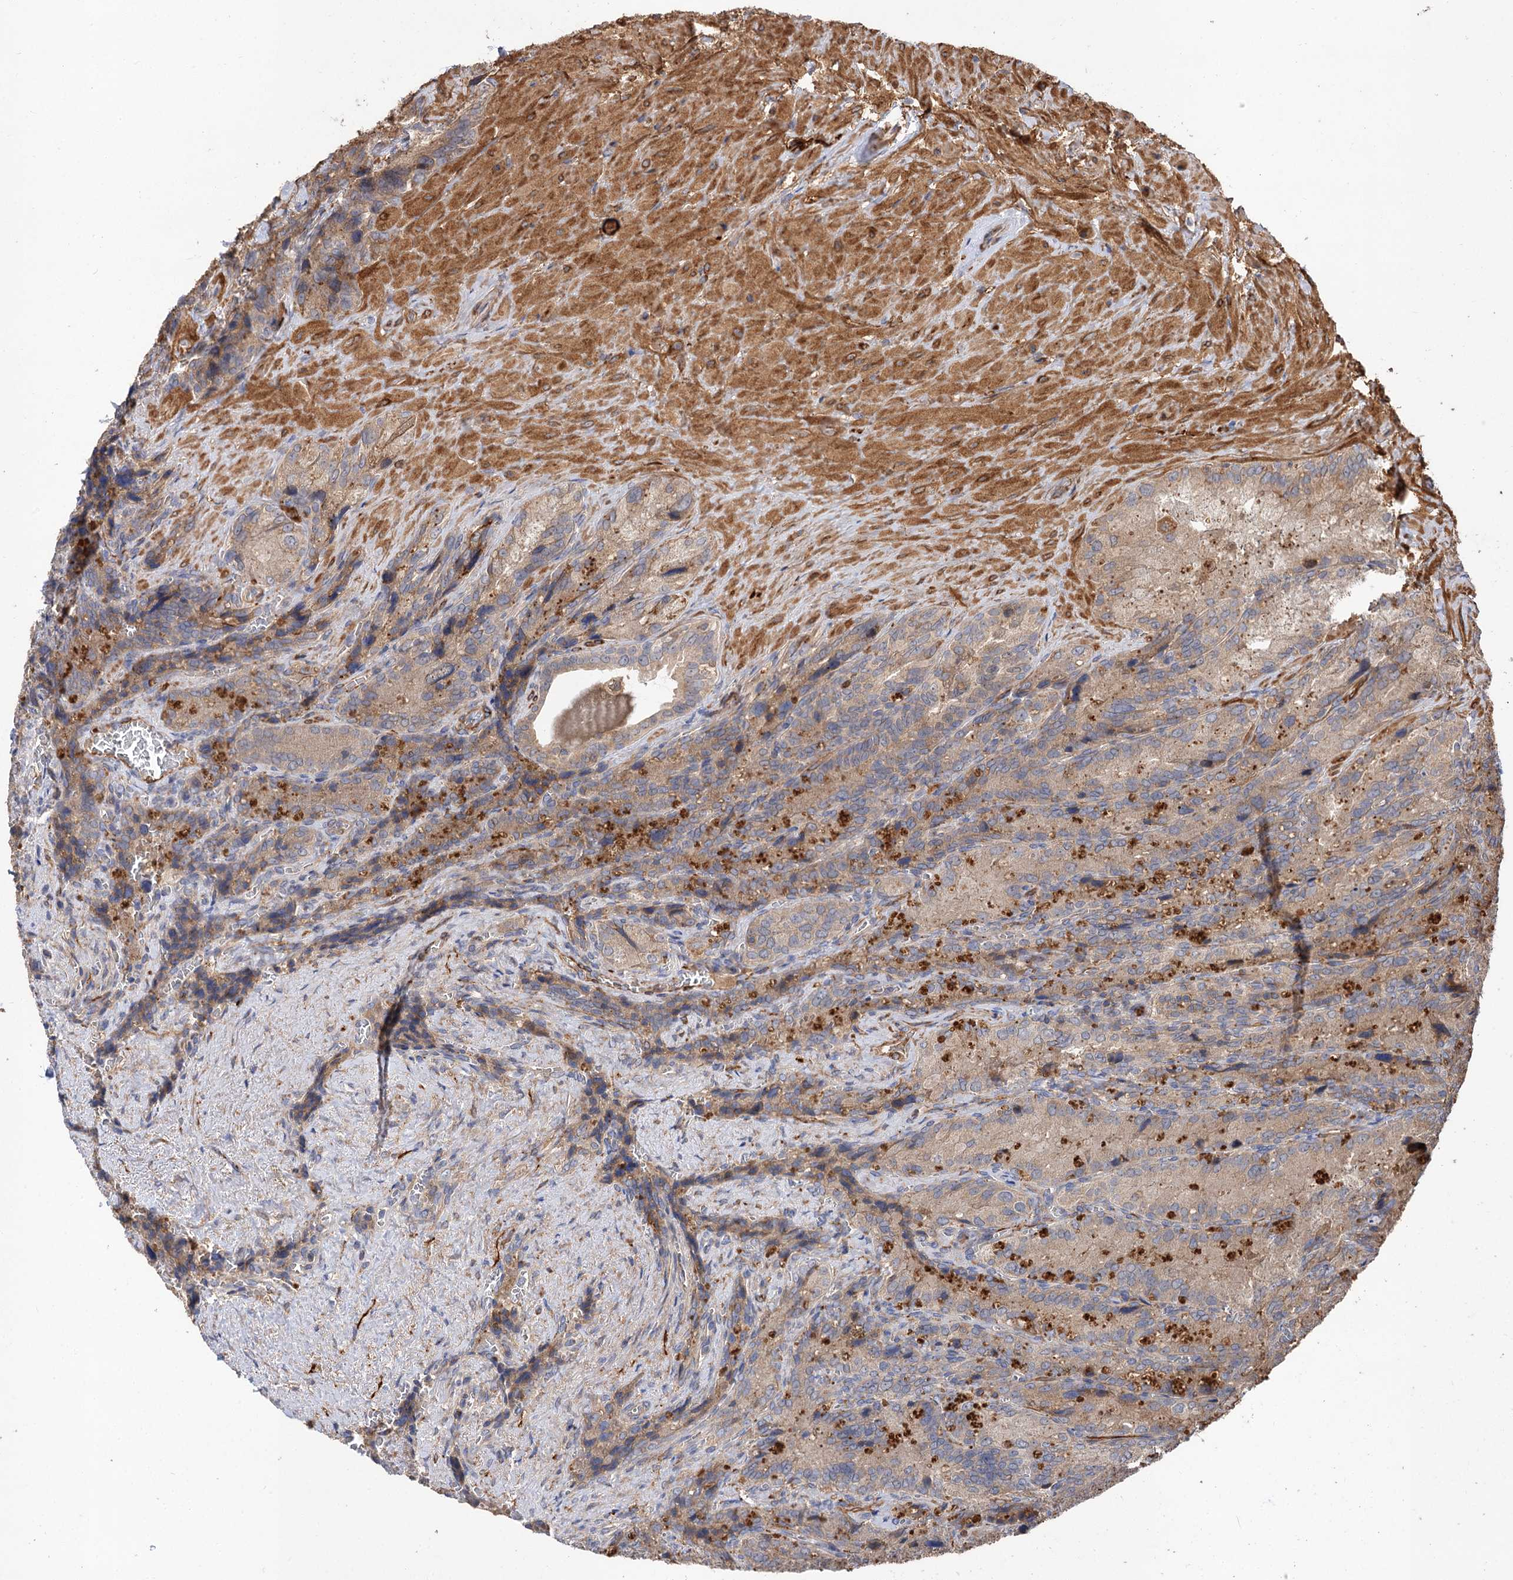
{"staining": {"intensity": "moderate", "quantity": "25%-75%", "location": "cytoplasmic/membranous"}, "tissue": "seminal vesicle", "cell_type": "Glandular cells", "image_type": "normal", "snomed": [{"axis": "morphology", "description": "Normal tissue, NOS"}, {"axis": "topography", "description": "Seminal veicle"}], "caption": "Seminal vesicle stained with immunohistochemistry (IHC) exhibits moderate cytoplasmic/membranous expression in about 25%-75% of glandular cells.", "gene": "FBXW8", "patient": {"sex": "male", "age": 62}}